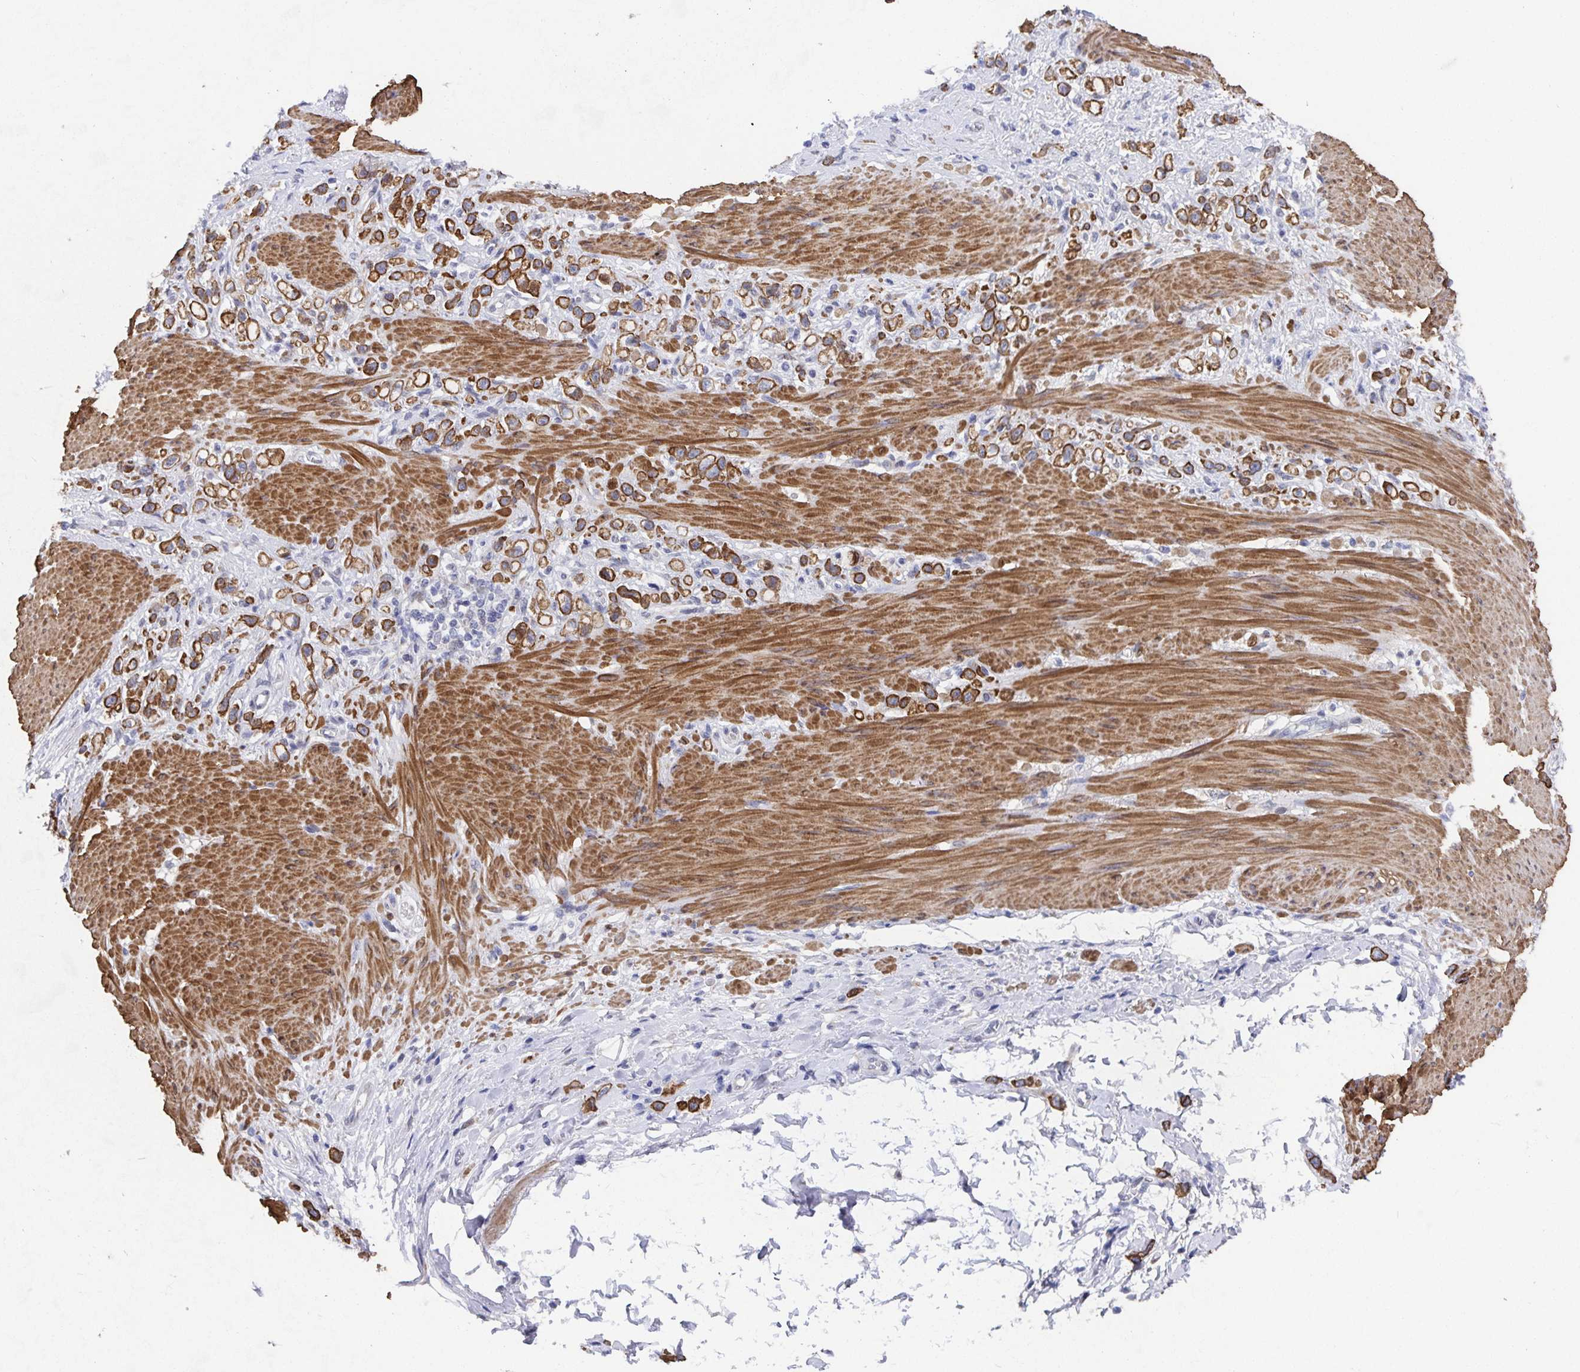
{"staining": {"intensity": "strong", "quantity": ">75%", "location": "cytoplasmic/membranous"}, "tissue": "stomach cancer", "cell_type": "Tumor cells", "image_type": "cancer", "snomed": [{"axis": "morphology", "description": "Adenocarcinoma, NOS"}, {"axis": "topography", "description": "Stomach"}], "caption": "Immunohistochemistry (DAB (3,3'-diaminobenzidine)) staining of adenocarcinoma (stomach) reveals strong cytoplasmic/membranous protein positivity in approximately >75% of tumor cells. Nuclei are stained in blue.", "gene": "ZIK1", "patient": {"sex": "female", "age": 65}}